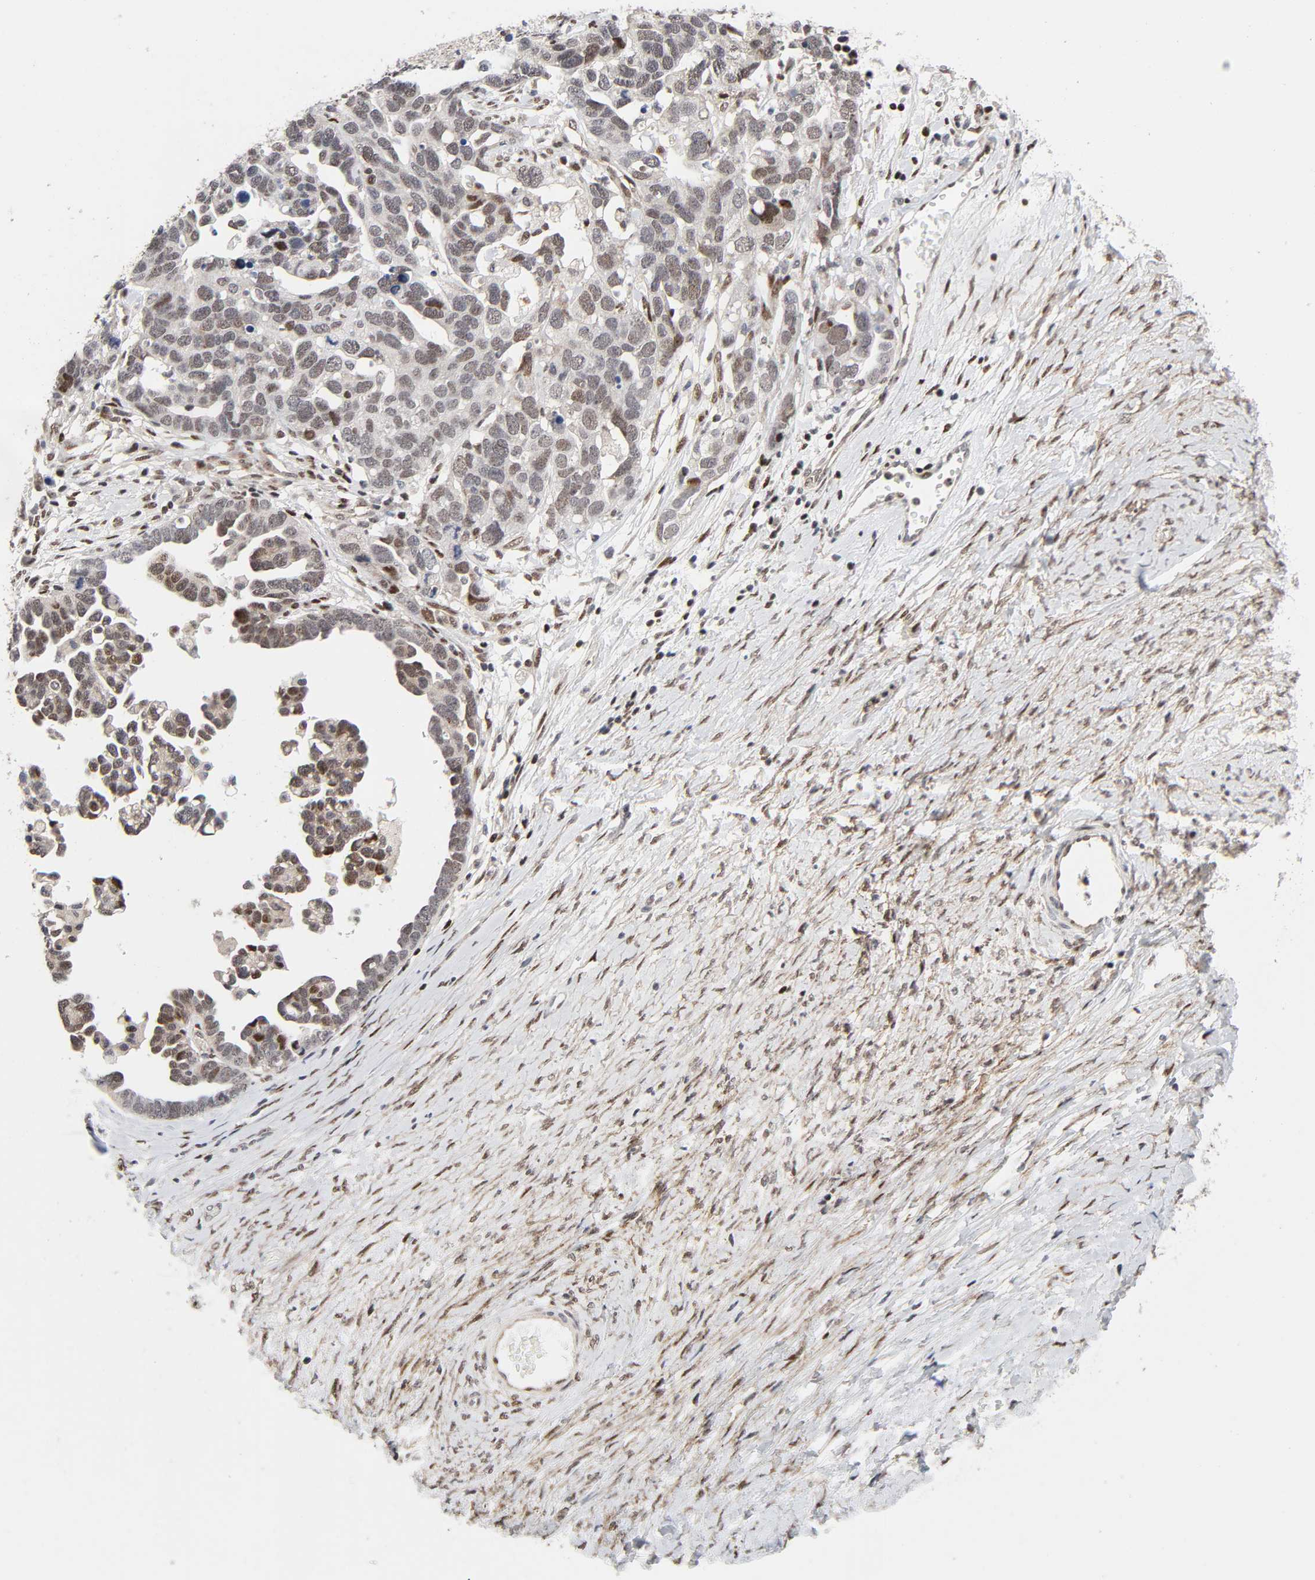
{"staining": {"intensity": "moderate", "quantity": ">75%", "location": "nuclear"}, "tissue": "ovarian cancer", "cell_type": "Tumor cells", "image_type": "cancer", "snomed": [{"axis": "morphology", "description": "Cystadenocarcinoma, serous, NOS"}, {"axis": "topography", "description": "Ovary"}], "caption": "Tumor cells display moderate nuclear staining in about >75% of cells in ovarian cancer.", "gene": "STK38", "patient": {"sex": "female", "age": 54}}